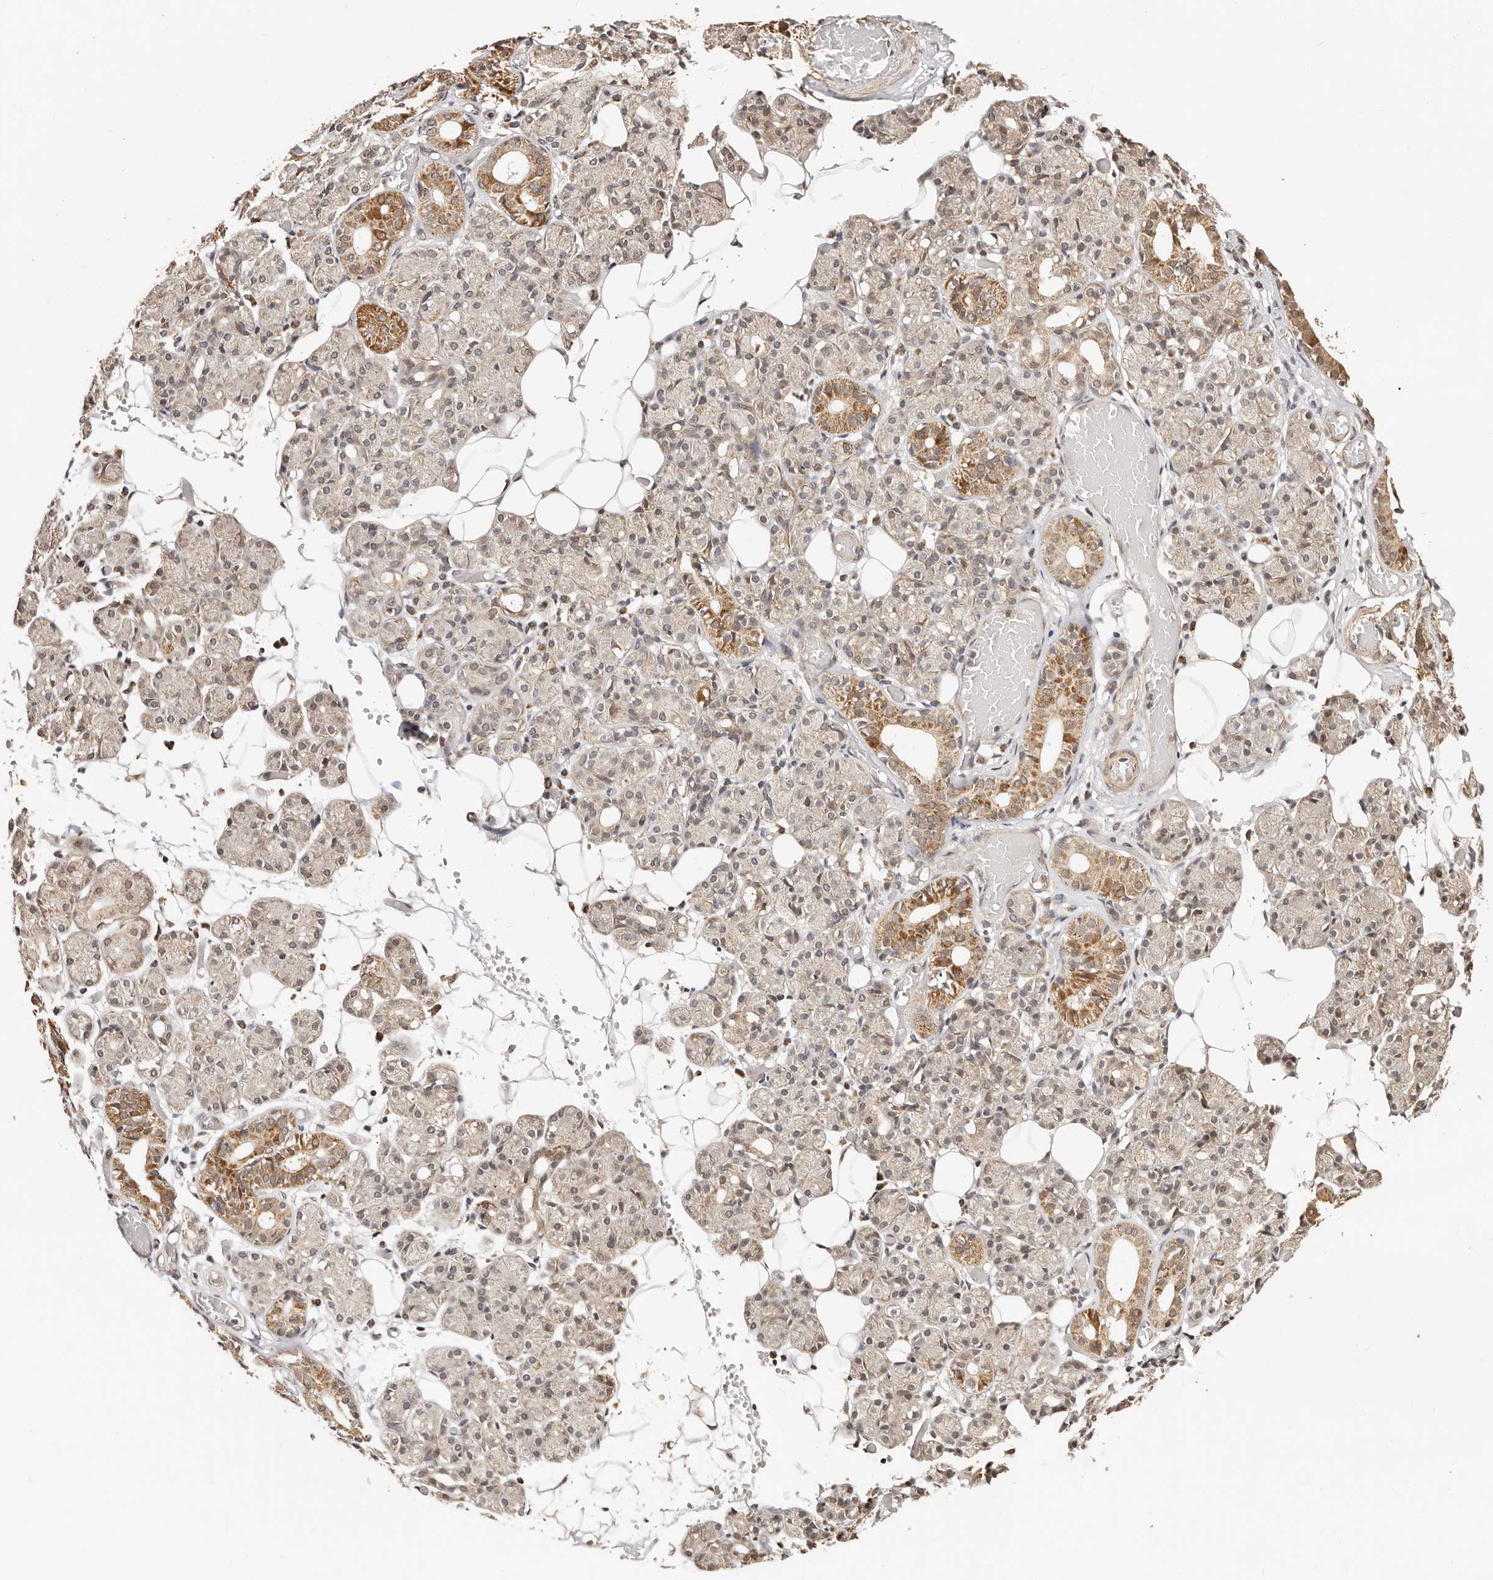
{"staining": {"intensity": "moderate", "quantity": "<25%", "location": "cytoplasmic/membranous"}, "tissue": "salivary gland", "cell_type": "Glandular cells", "image_type": "normal", "snomed": [{"axis": "morphology", "description": "Normal tissue, NOS"}, {"axis": "topography", "description": "Salivary gland"}], "caption": "High-magnification brightfield microscopy of unremarkable salivary gland stained with DAB (3,3'-diaminobenzidine) (brown) and counterstained with hematoxylin (blue). glandular cells exhibit moderate cytoplasmic/membranous staining is appreciated in about<25% of cells. (Brightfield microscopy of DAB IHC at high magnification).", "gene": "CTNNBL1", "patient": {"sex": "male", "age": 63}}